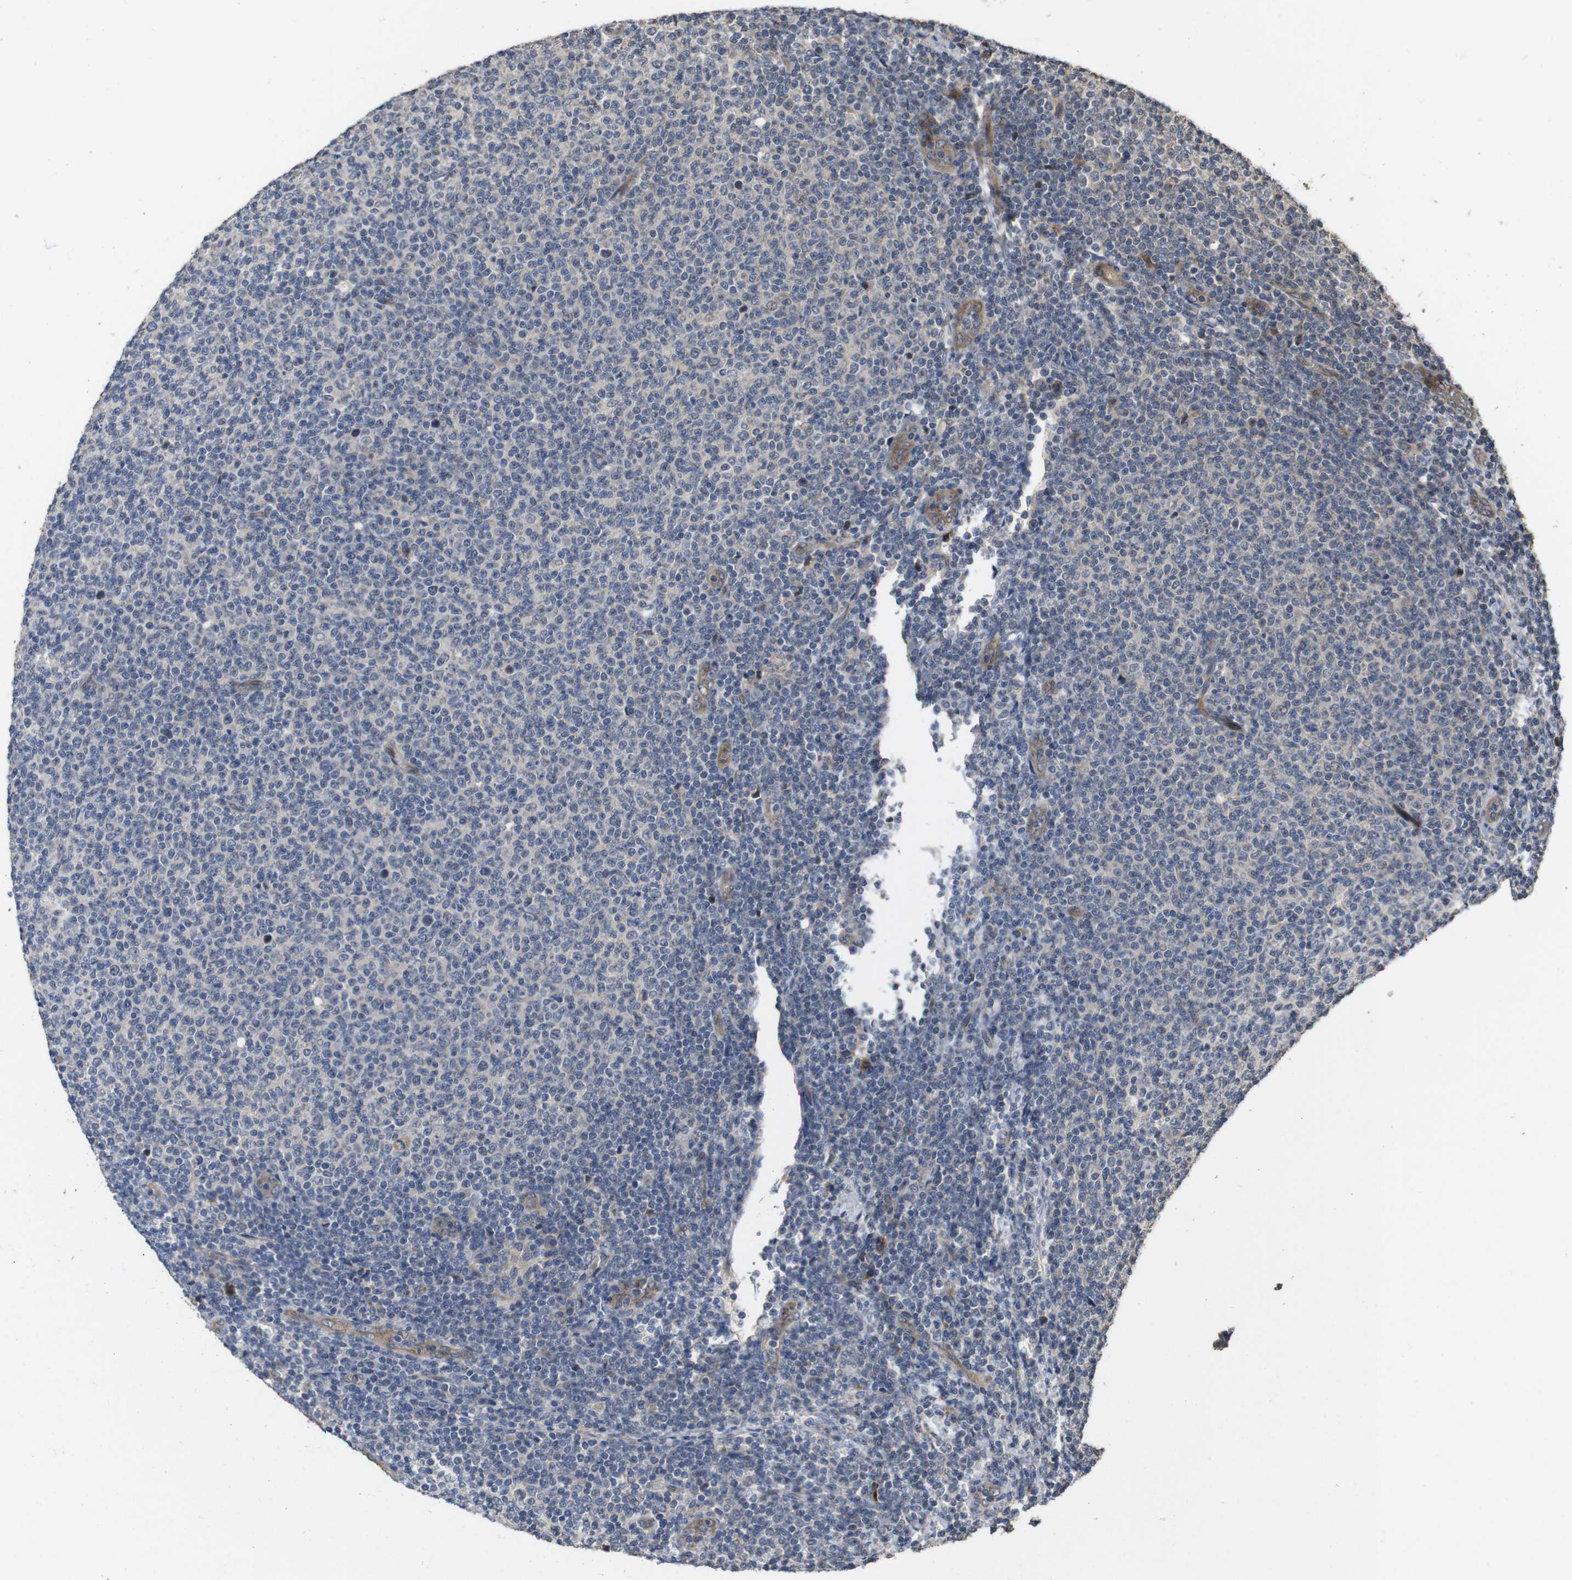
{"staining": {"intensity": "negative", "quantity": "none", "location": "none"}, "tissue": "lymphoma", "cell_type": "Tumor cells", "image_type": "cancer", "snomed": [{"axis": "morphology", "description": "Malignant lymphoma, non-Hodgkin's type, Low grade"}, {"axis": "topography", "description": "Lymph node"}], "caption": "This is an immunohistochemistry micrograph of low-grade malignant lymphoma, non-Hodgkin's type. There is no staining in tumor cells.", "gene": "PCDHB10", "patient": {"sex": "male", "age": 66}}